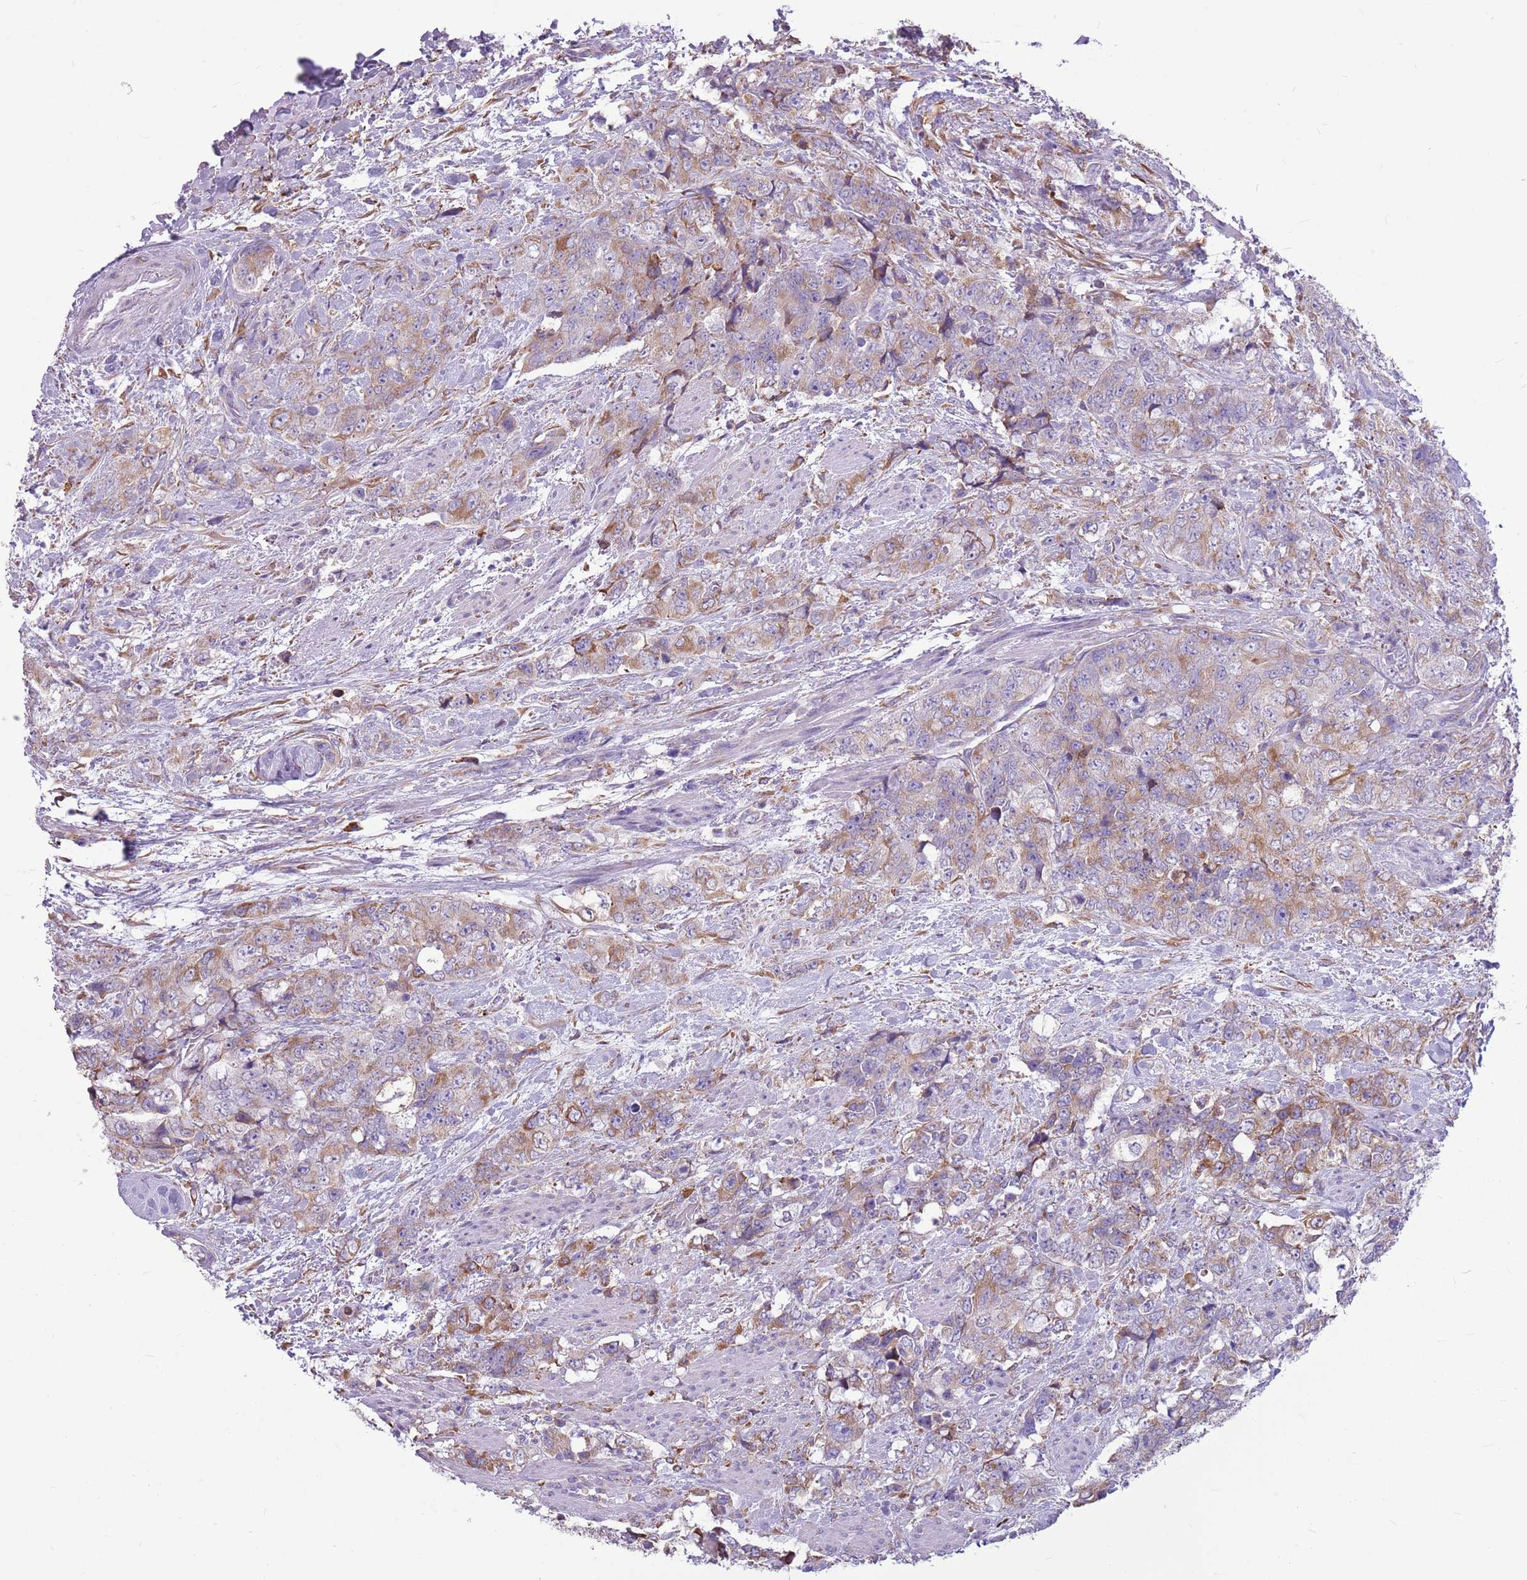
{"staining": {"intensity": "moderate", "quantity": "25%-75%", "location": "cytoplasmic/membranous"}, "tissue": "urothelial cancer", "cell_type": "Tumor cells", "image_type": "cancer", "snomed": [{"axis": "morphology", "description": "Urothelial carcinoma, High grade"}, {"axis": "topography", "description": "Urinary bladder"}], "caption": "About 25%-75% of tumor cells in human urothelial carcinoma (high-grade) exhibit moderate cytoplasmic/membranous protein positivity as visualized by brown immunohistochemical staining.", "gene": "KCTD19", "patient": {"sex": "female", "age": 78}}